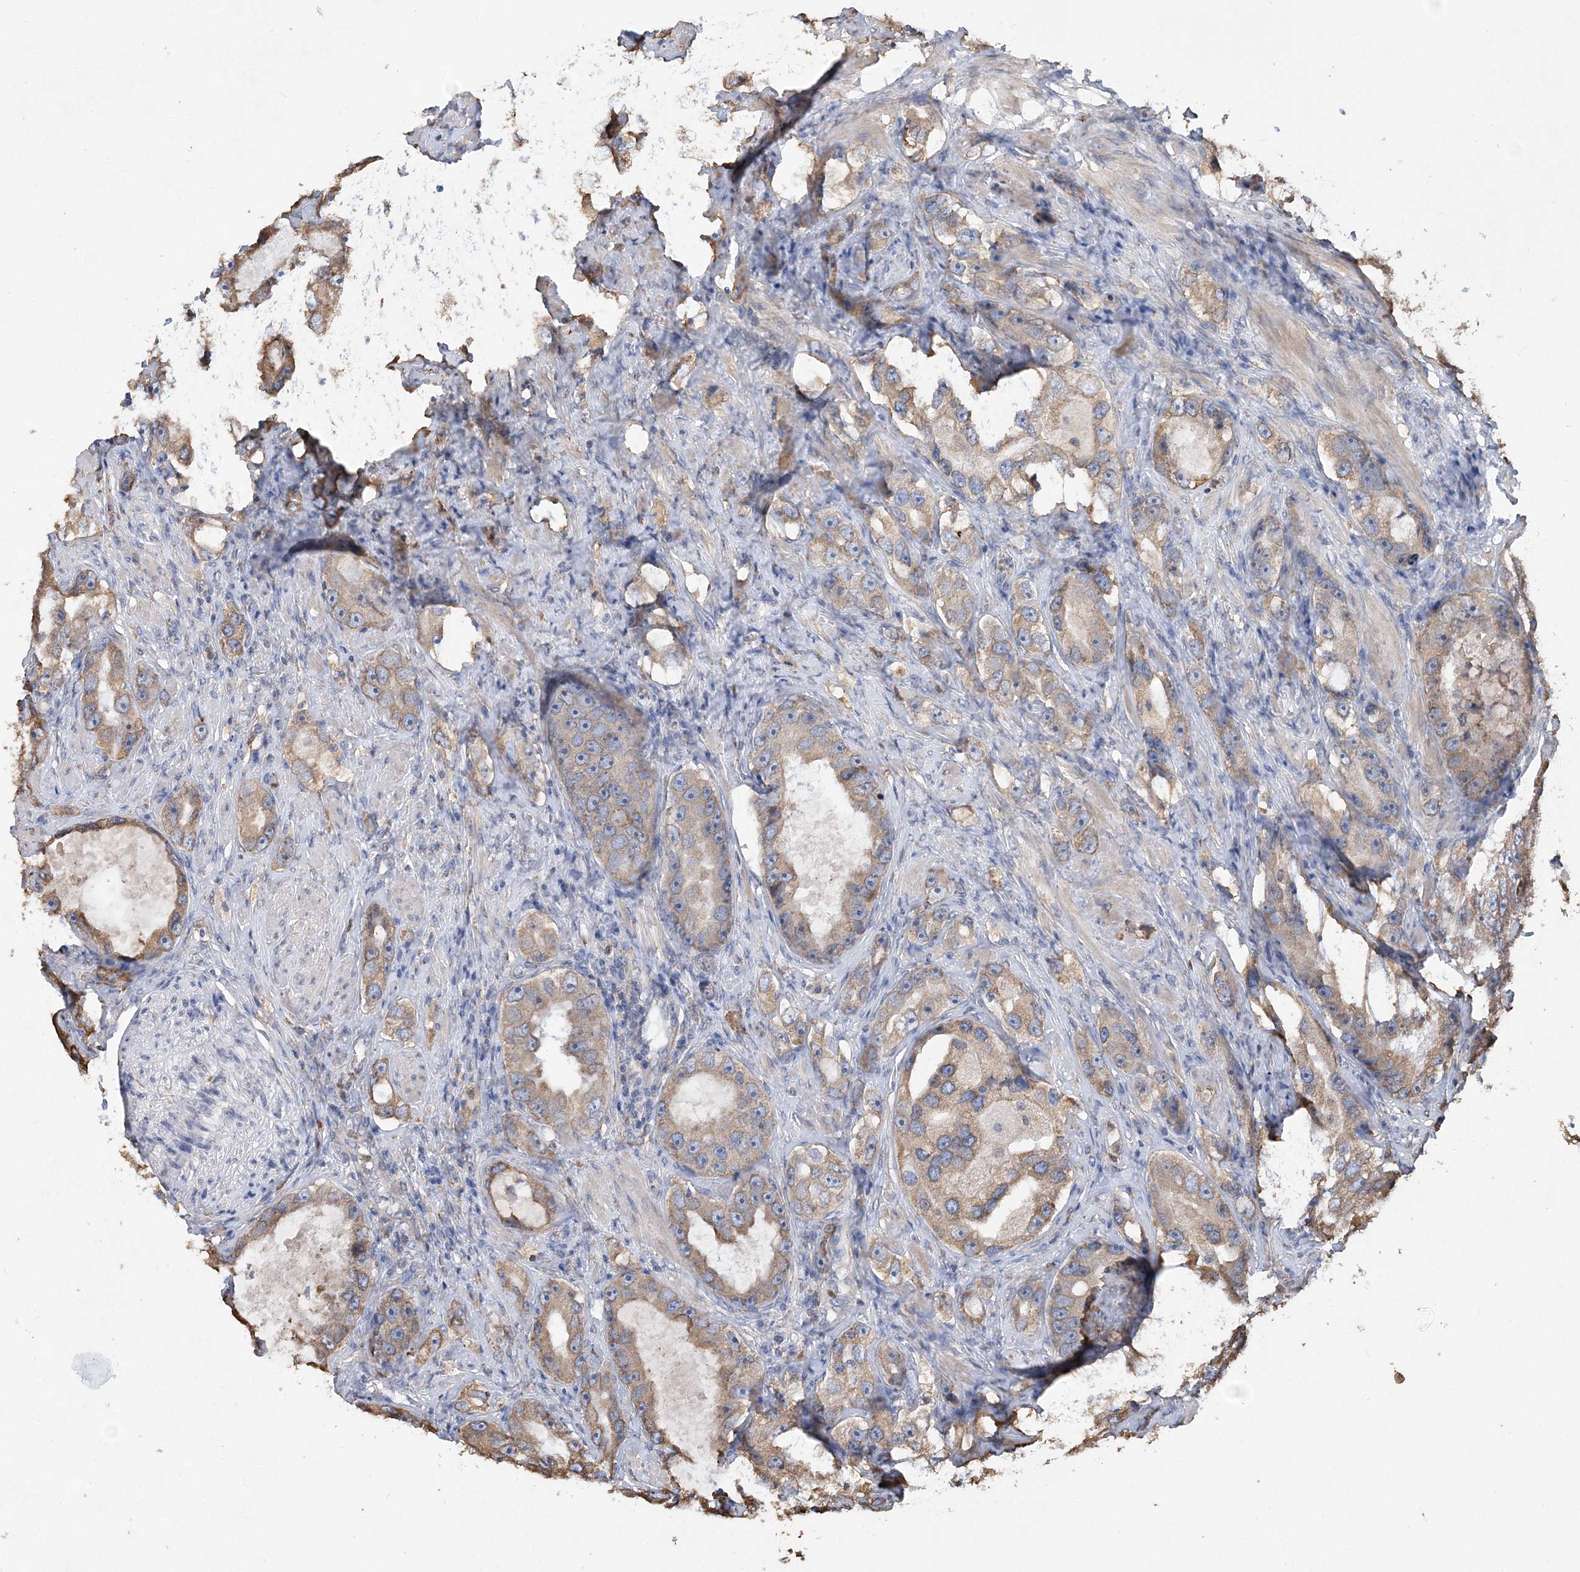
{"staining": {"intensity": "weak", "quantity": ">75%", "location": "cytoplasmic/membranous"}, "tissue": "prostate cancer", "cell_type": "Tumor cells", "image_type": "cancer", "snomed": [{"axis": "morphology", "description": "Adenocarcinoma, High grade"}, {"axis": "topography", "description": "Prostate"}], "caption": "An IHC micrograph of neoplastic tissue is shown. Protein staining in brown highlights weak cytoplasmic/membranous positivity in adenocarcinoma (high-grade) (prostate) within tumor cells. Using DAB (3,3'-diaminobenzidine) (brown) and hematoxylin (blue) stains, captured at high magnification using brightfield microscopy.", "gene": "WDR12", "patient": {"sex": "male", "age": 63}}